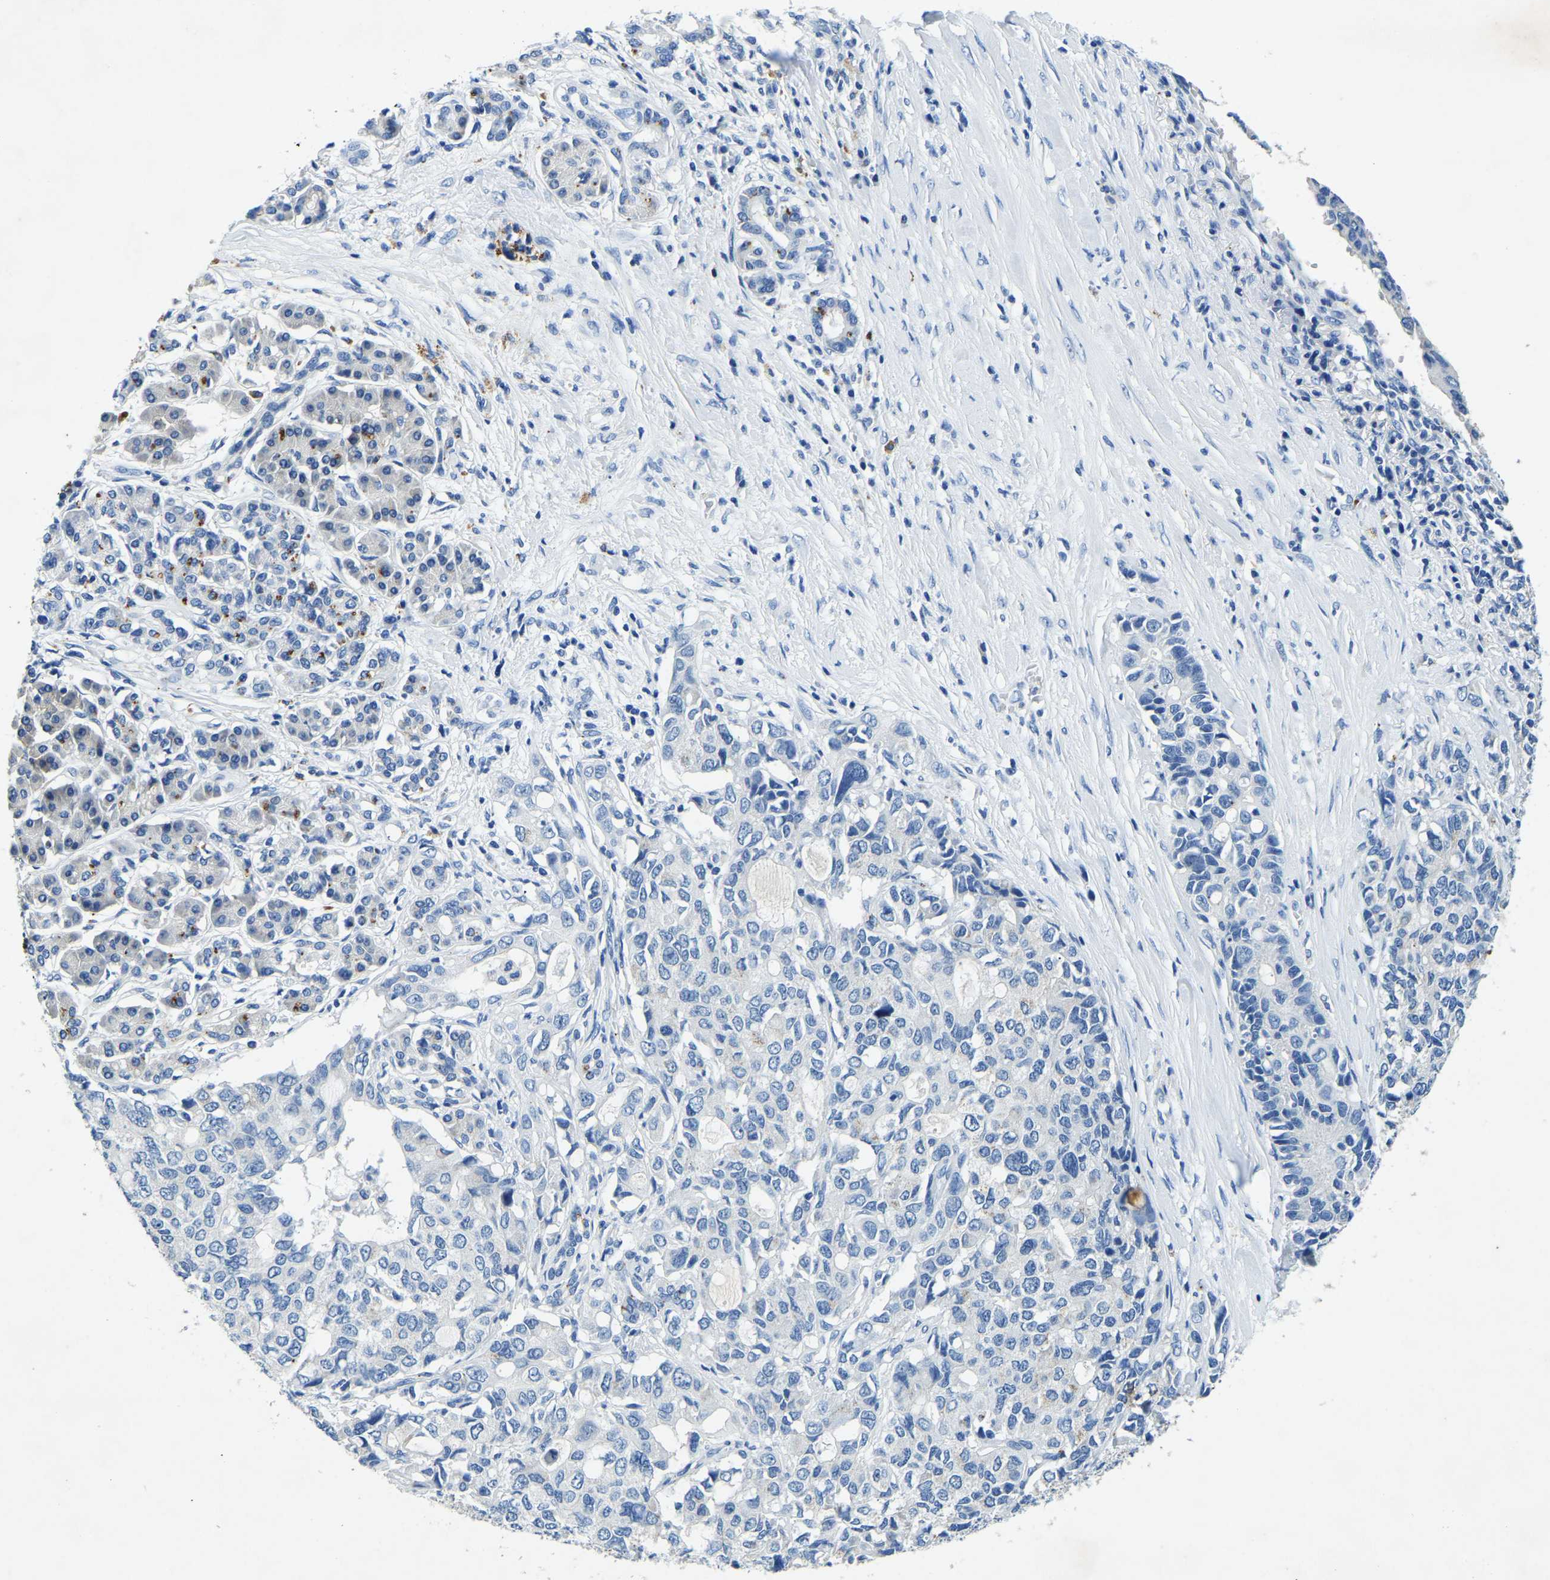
{"staining": {"intensity": "negative", "quantity": "none", "location": "none"}, "tissue": "pancreatic cancer", "cell_type": "Tumor cells", "image_type": "cancer", "snomed": [{"axis": "morphology", "description": "Adenocarcinoma, NOS"}, {"axis": "topography", "description": "Pancreas"}], "caption": "DAB (3,3'-diaminobenzidine) immunohistochemical staining of human pancreatic adenocarcinoma shows no significant expression in tumor cells.", "gene": "UBN2", "patient": {"sex": "female", "age": 56}}